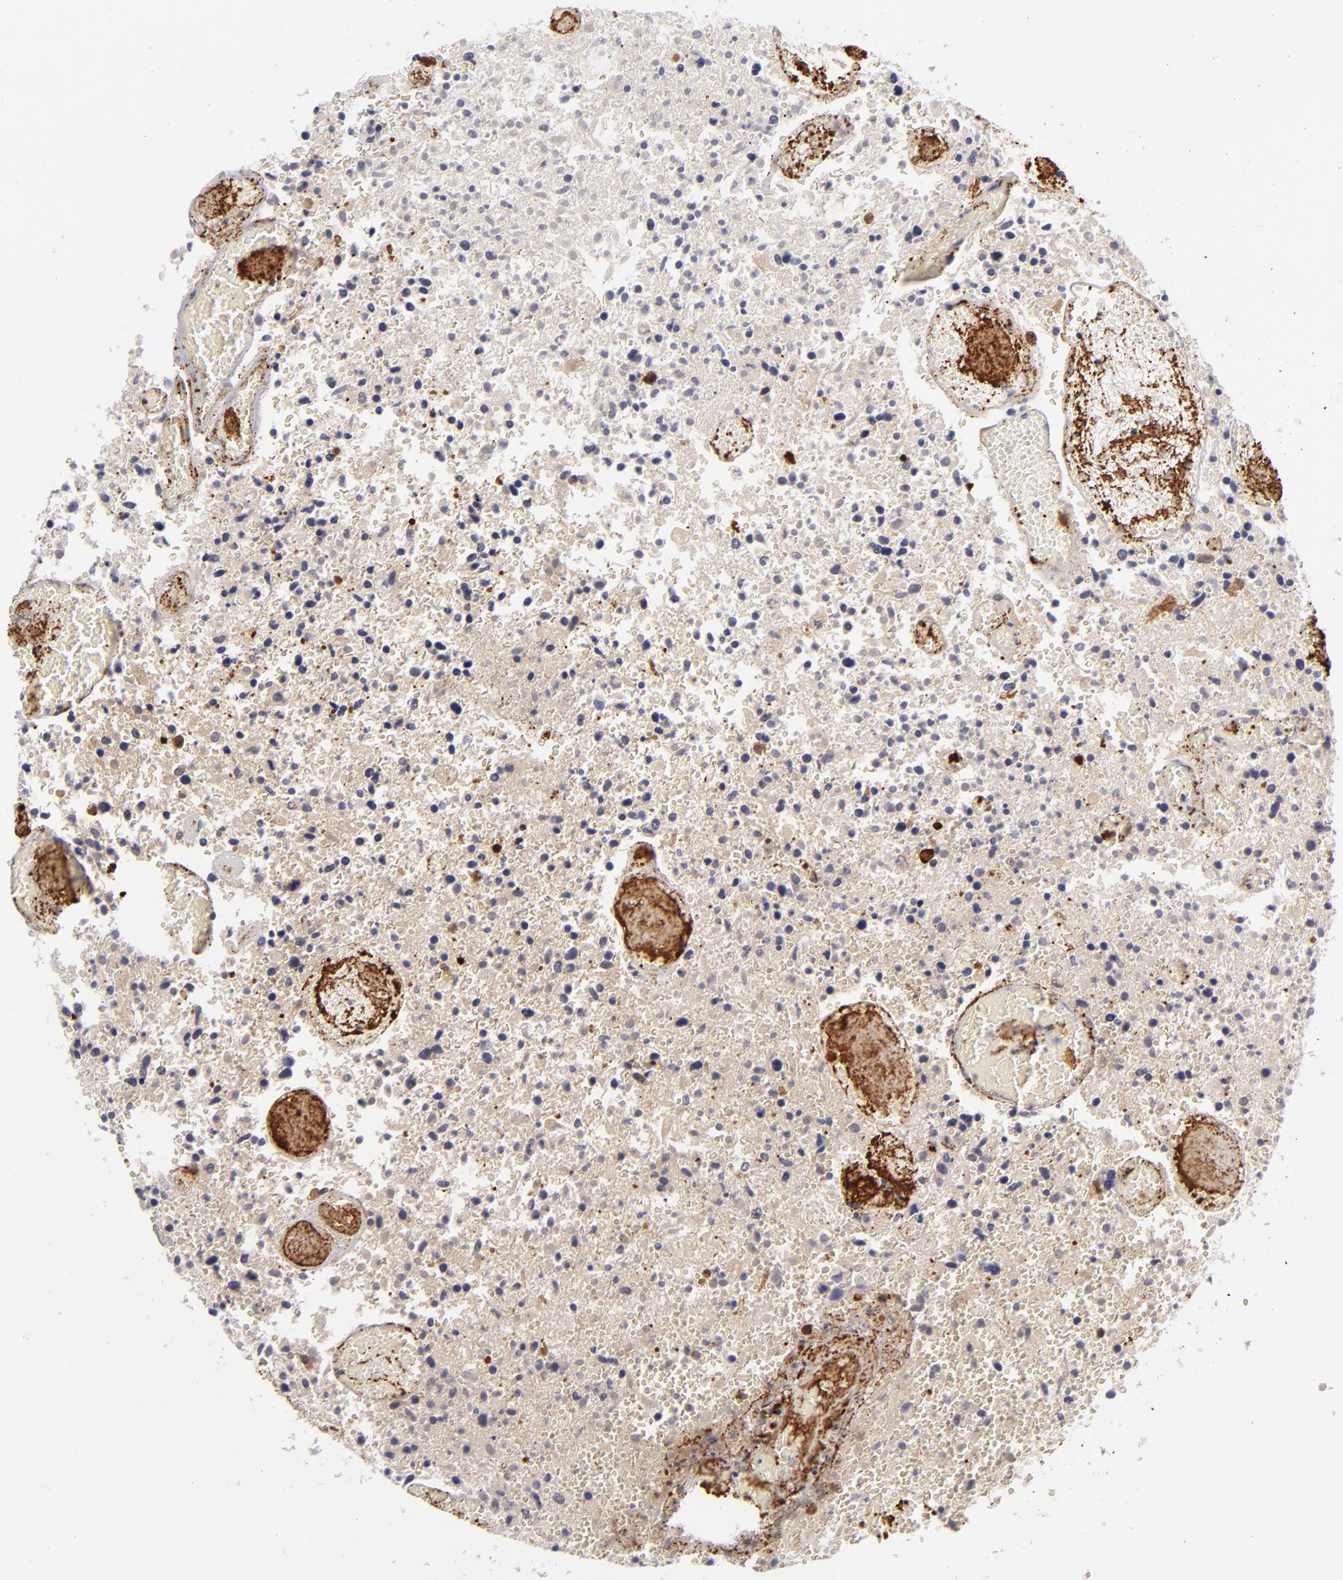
{"staining": {"intensity": "negative", "quantity": "none", "location": "none"}, "tissue": "glioma", "cell_type": "Tumor cells", "image_type": "cancer", "snomed": [{"axis": "morphology", "description": "Glioma, malignant, High grade"}, {"axis": "topography", "description": "Brain"}], "caption": "Malignant glioma (high-grade) was stained to show a protein in brown. There is no significant positivity in tumor cells. (DAB (3,3'-diaminobenzidine) immunohistochemistry visualized using brightfield microscopy, high magnification).", "gene": "VCL", "patient": {"sex": "male", "age": 72}}